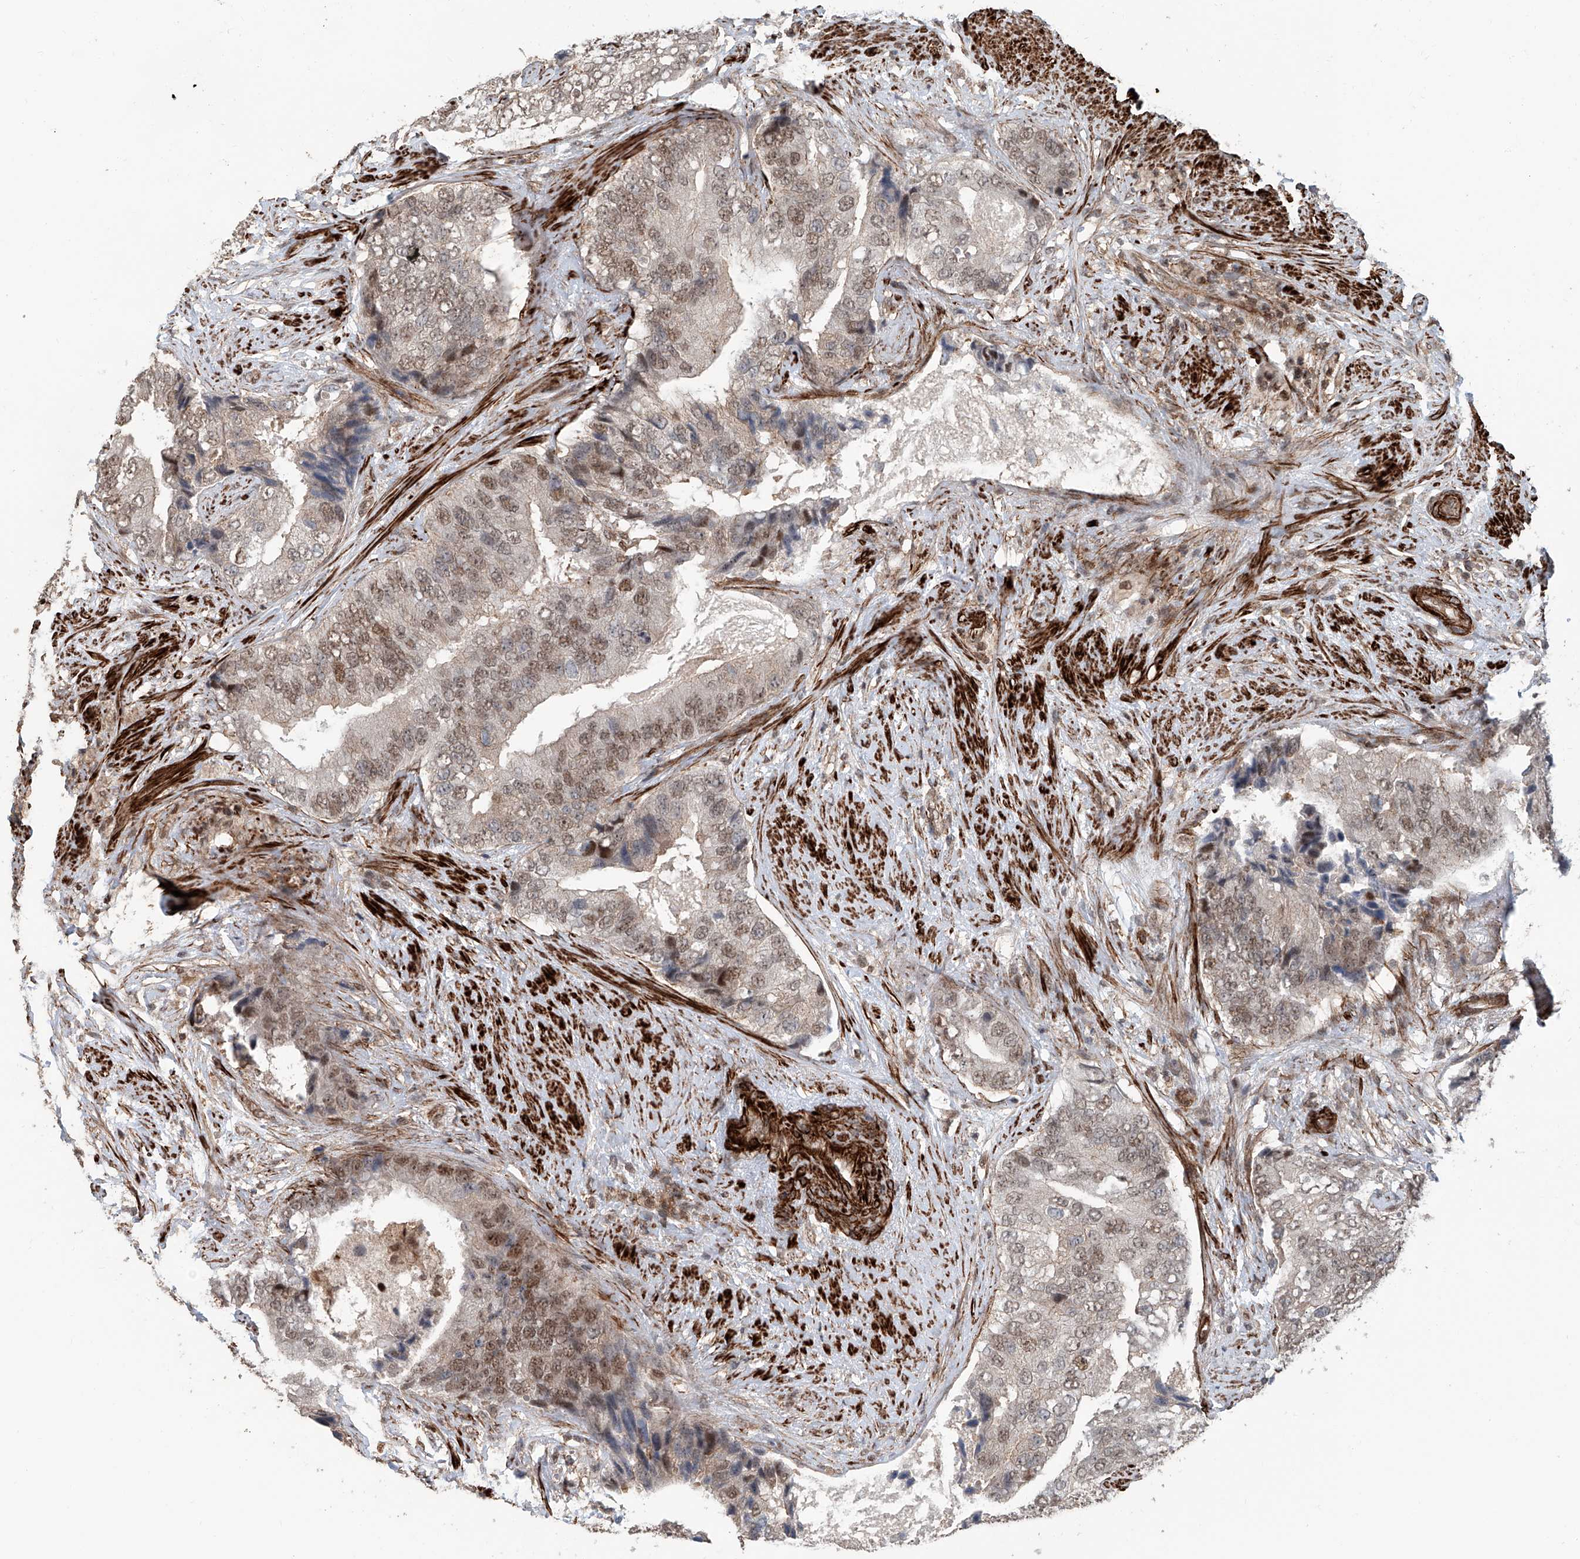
{"staining": {"intensity": "moderate", "quantity": "<25%", "location": "nuclear"}, "tissue": "prostate cancer", "cell_type": "Tumor cells", "image_type": "cancer", "snomed": [{"axis": "morphology", "description": "Adenocarcinoma, High grade"}, {"axis": "topography", "description": "Prostate"}], "caption": "DAB immunohistochemical staining of prostate adenocarcinoma (high-grade) shows moderate nuclear protein expression in approximately <25% of tumor cells. (DAB (3,3'-diaminobenzidine) = brown stain, brightfield microscopy at high magnification).", "gene": "SDE2", "patient": {"sex": "male", "age": 70}}